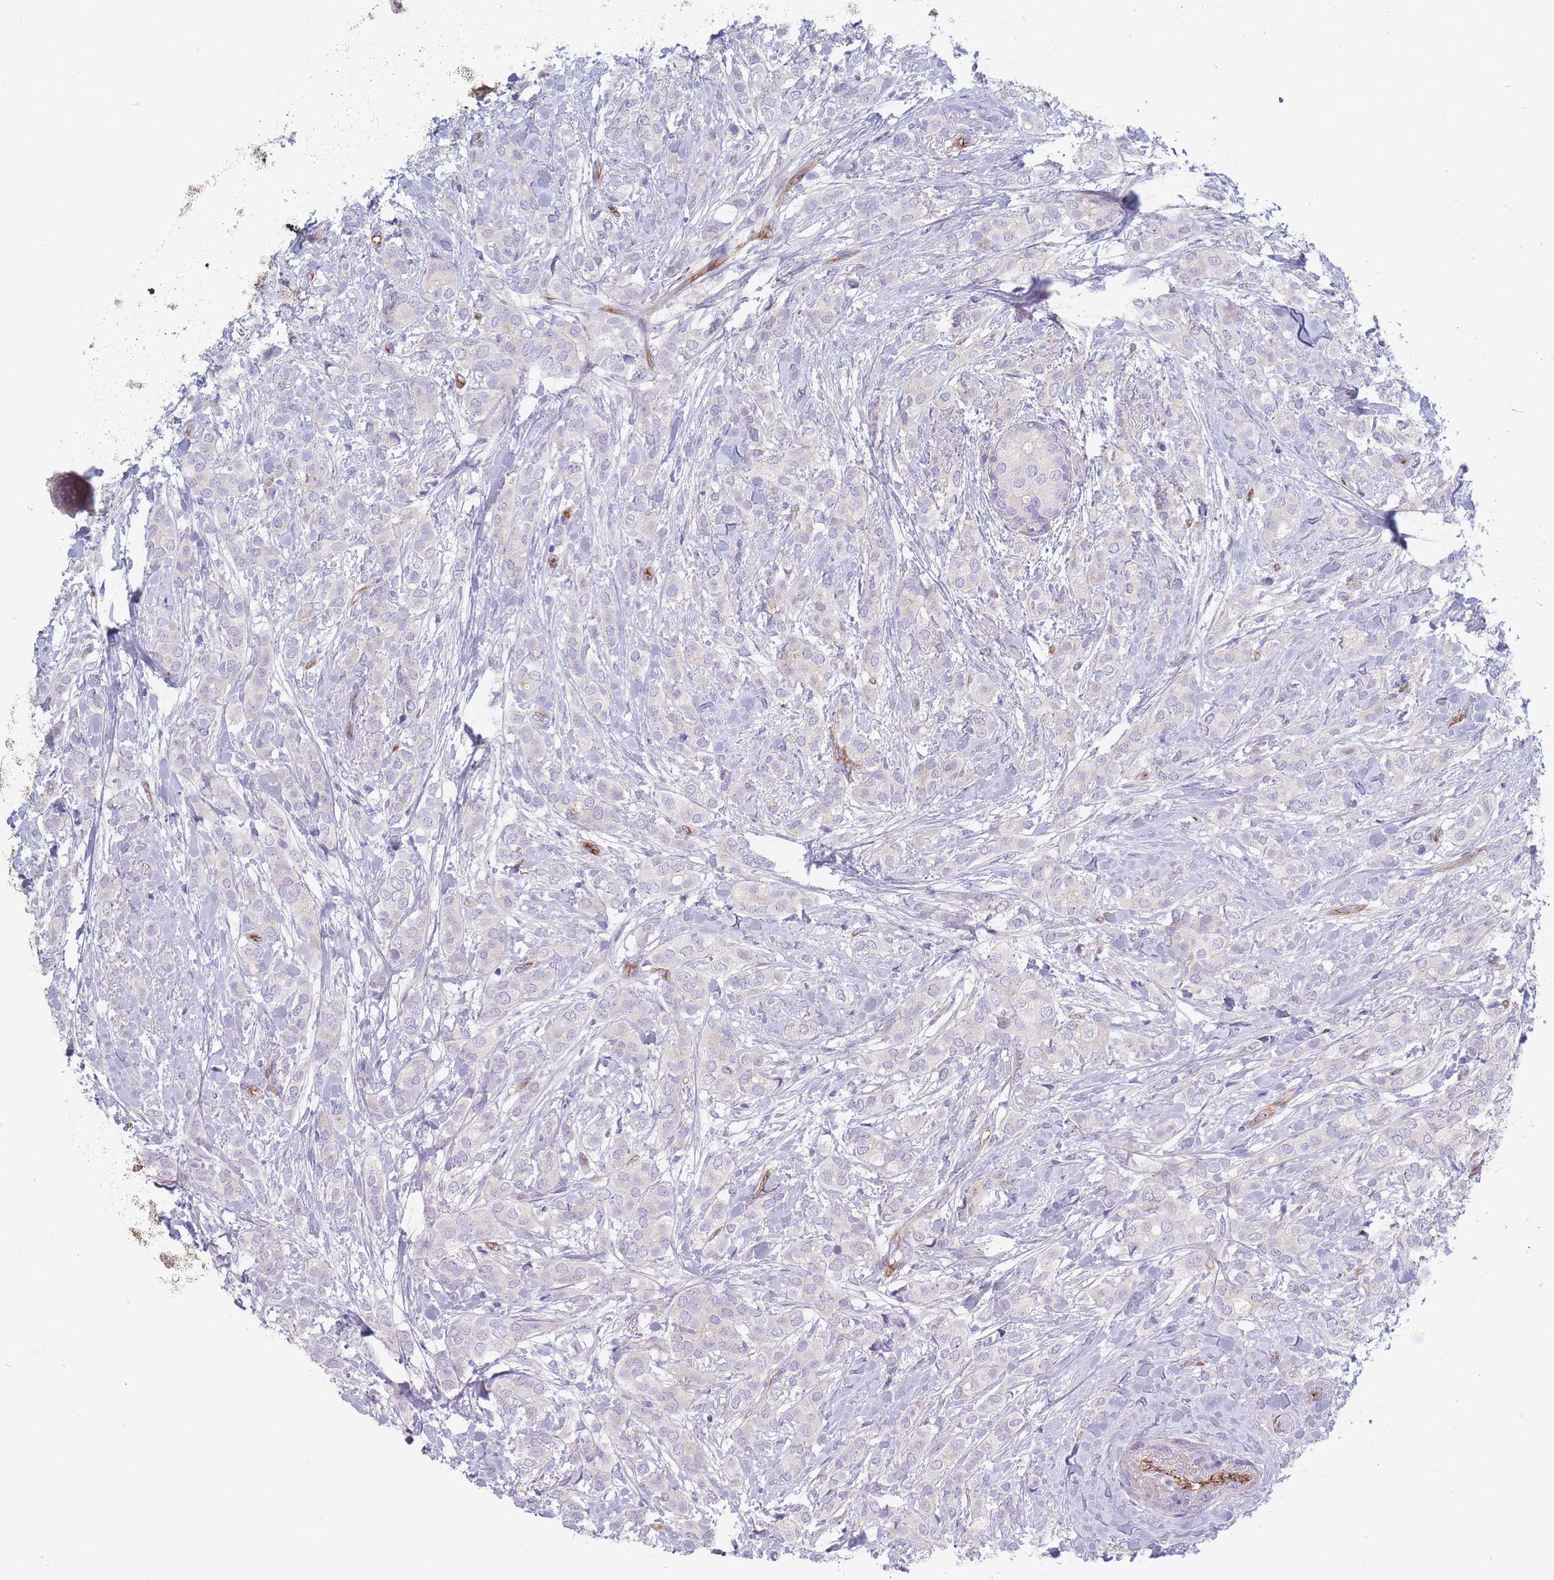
{"staining": {"intensity": "negative", "quantity": "none", "location": "none"}, "tissue": "breast cancer", "cell_type": "Tumor cells", "image_type": "cancer", "snomed": [{"axis": "morphology", "description": "Duct carcinoma"}, {"axis": "topography", "description": "Breast"}], "caption": "DAB immunohistochemical staining of breast cancer (infiltrating ductal carcinoma) displays no significant expression in tumor cells.", "gene": "PLPP1", "patient": {"sex": "female", "age": 73}}